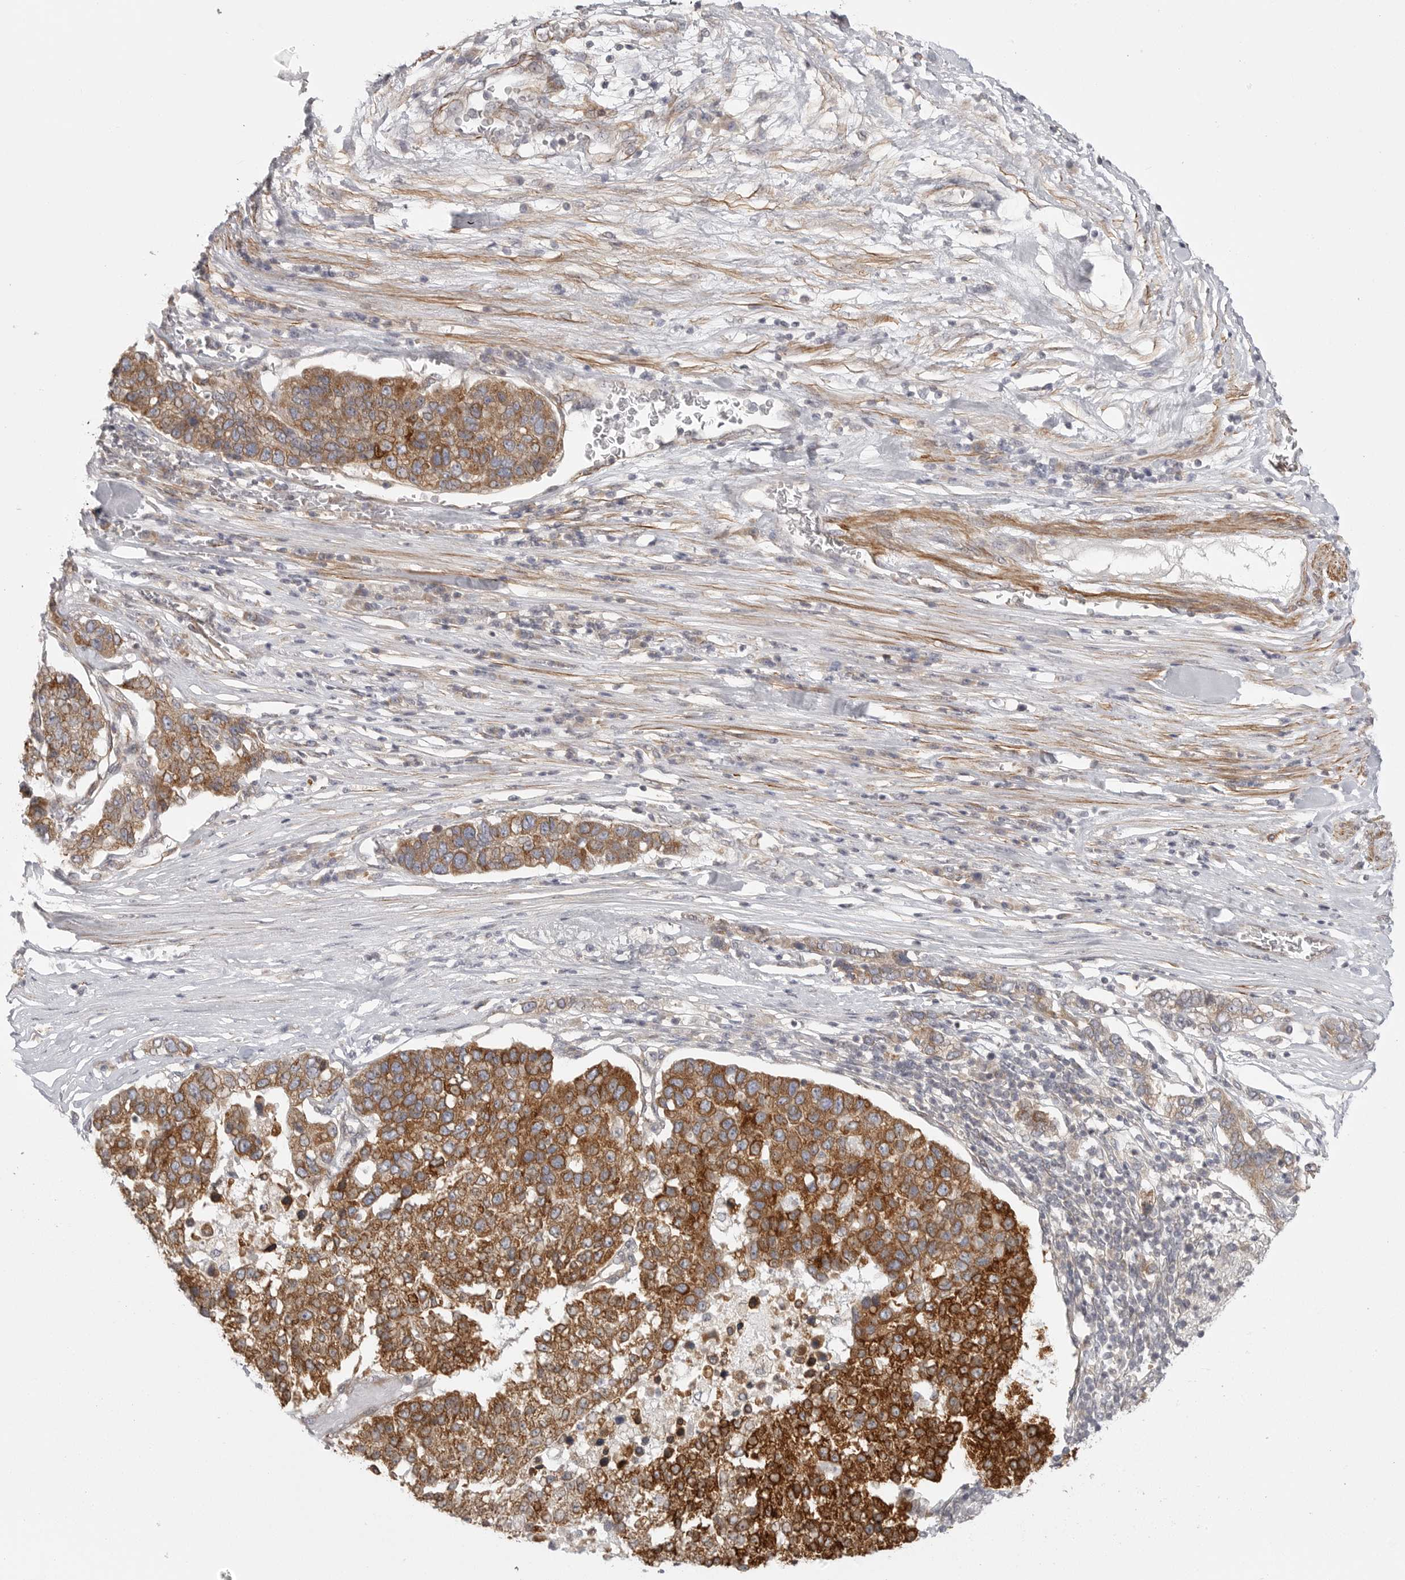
{"staining": {"intensity": "moderate", "quantity": ">75%", "location": "cytoplasmic/membranous"}, "tissue": "pancreatic cancer", "cell_type": "Tumor cells", "image_type": "cancer", "snomed": [{"axis": "morphology", "description": "Adenocarcinoma, NOS"}, {"axis": "topography", "description": "Pancreas"}], "caption": "A medium amount of moderate cytoplasmic/membranous expression is seen in approximately >75% of tumor cells in pancreatic cancer (adenocarcinoma) tissue.", "gene": "CERS2", "patient": {"sex": "female", "age": 61}}